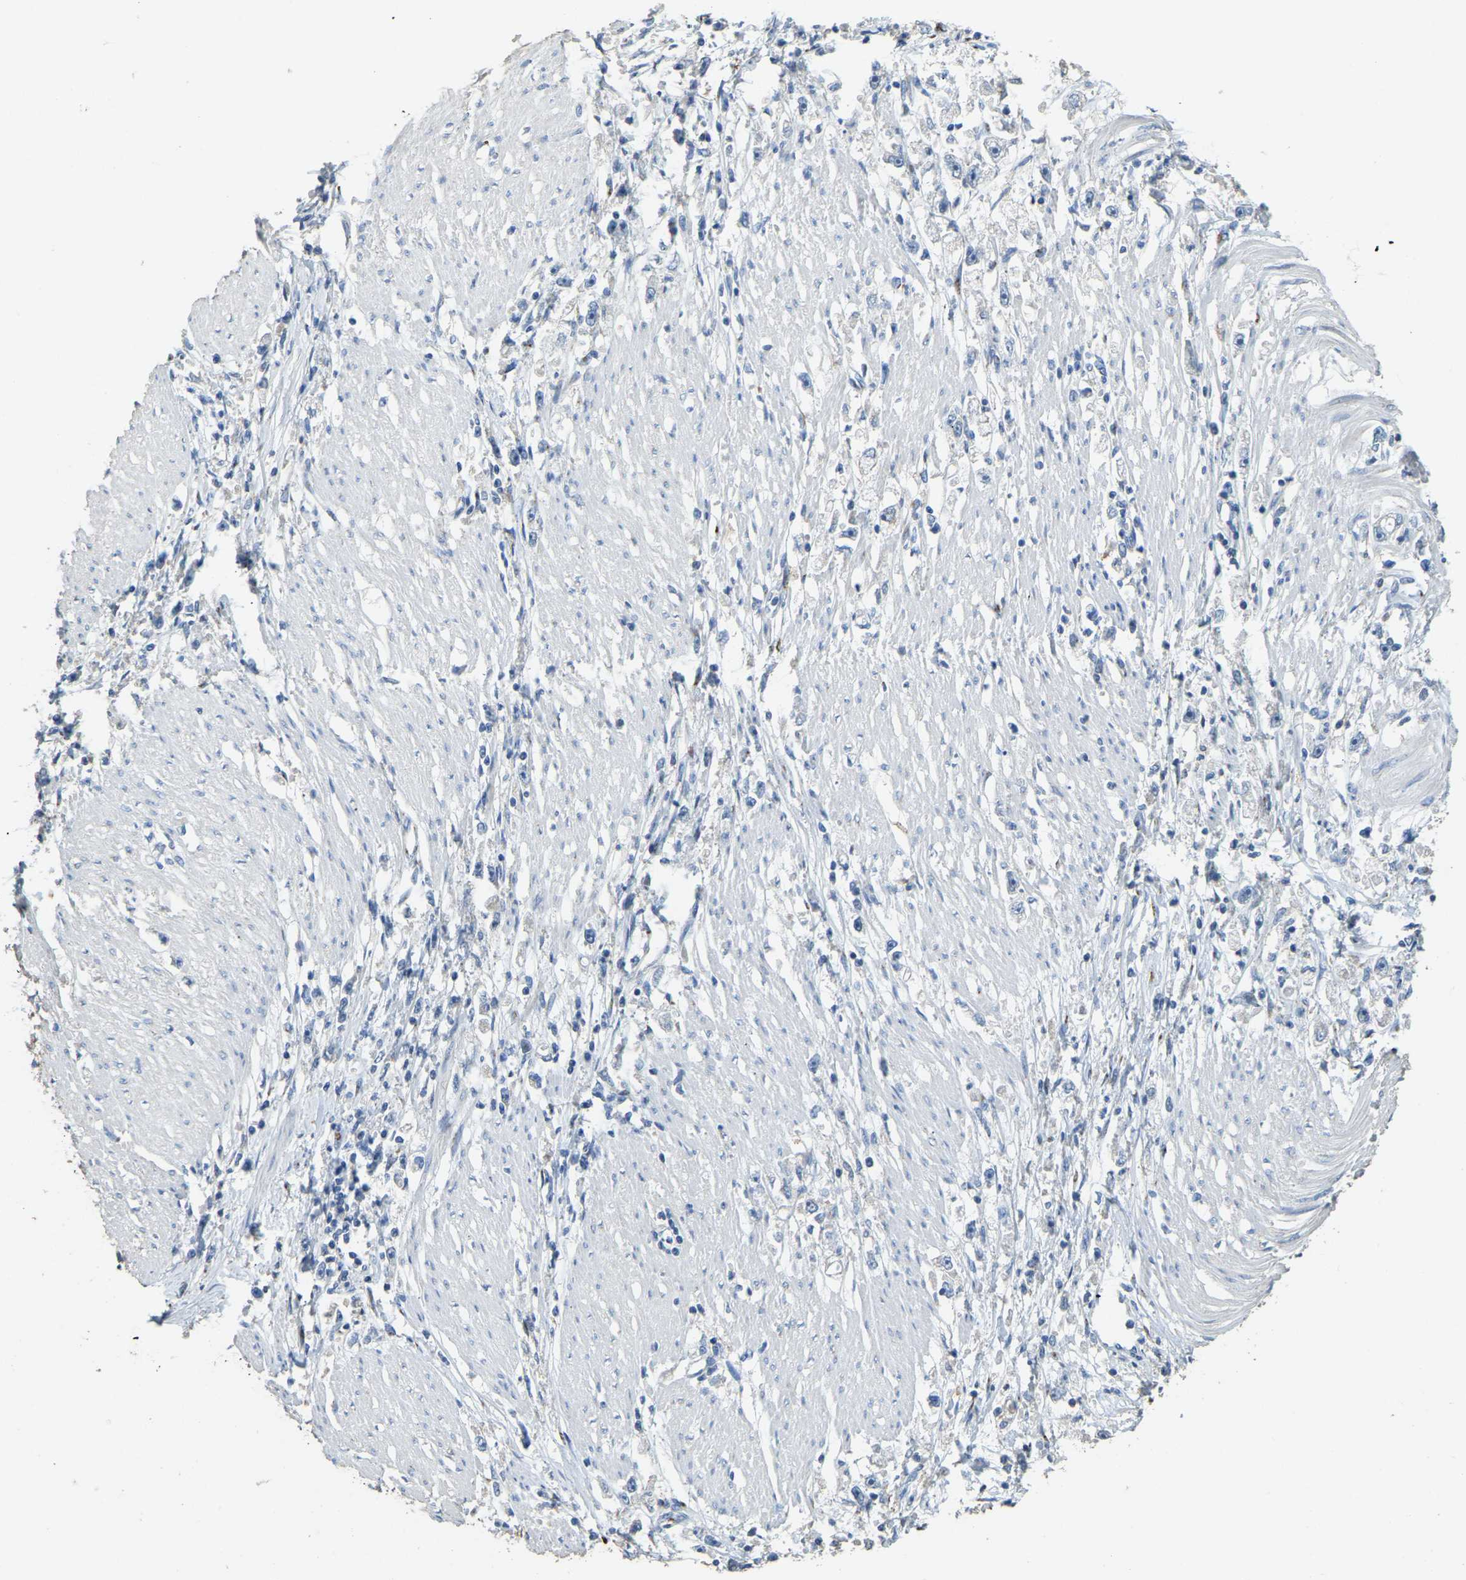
{"staining": {"intensity": "negative", "quantity": "none", "location": "none"}, "tissue": "stomach cancer", "cell_type": "Tumor cells", "image_type": "cancer", "snomed": [{"axis": "morphology", "description": "Adenocarcinoma, NOS"}, {"axis": "topography", "description": "Stomach"}], "caption": "Tumor cells show no significant positivity in adenocarcinoma (stomach). (DAB IHC with hematoxylin counter stain).", "gene": "FAM174A", "patient": {"sex": "female", "age": 59}}